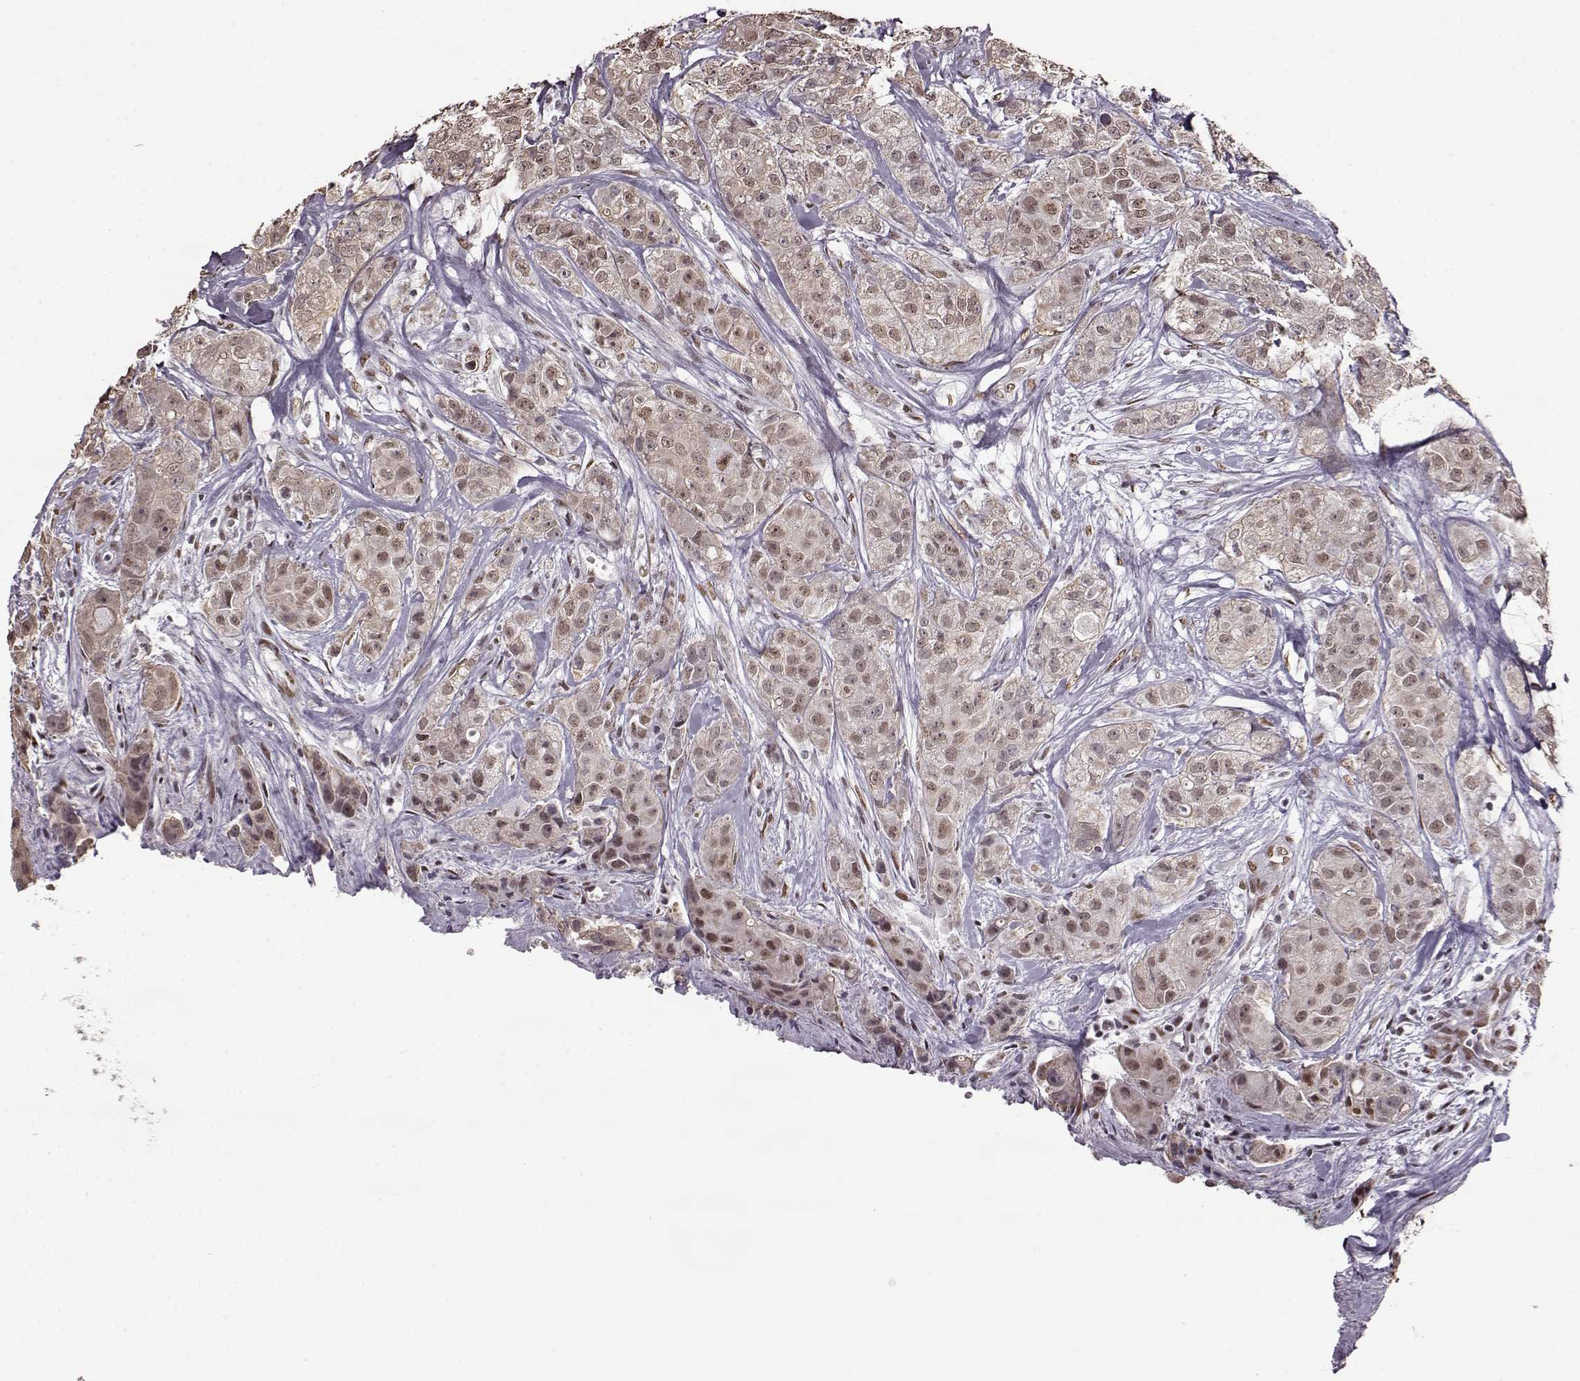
{"staining": {"intensity": "moderate", "quantity": "<25%", "location": "nuclear"}, "tissue": "breast cancer", "cell_type": "Tumor cells", "image_type": "cancer", "snomed": [{"axis": "morphology", "description": "Duct carcinoma"}, {"axis": "topography", "description": "Breast"}], "caption": "Immunohistochemistry (DAB (3,3'-diaminobenzidine)) staining of breast cancer exhibits moderate nuclear protein staining in about <25% of tumor cells.", "gene": "FTO", "patient": {"sex": "female", "age": 43}}